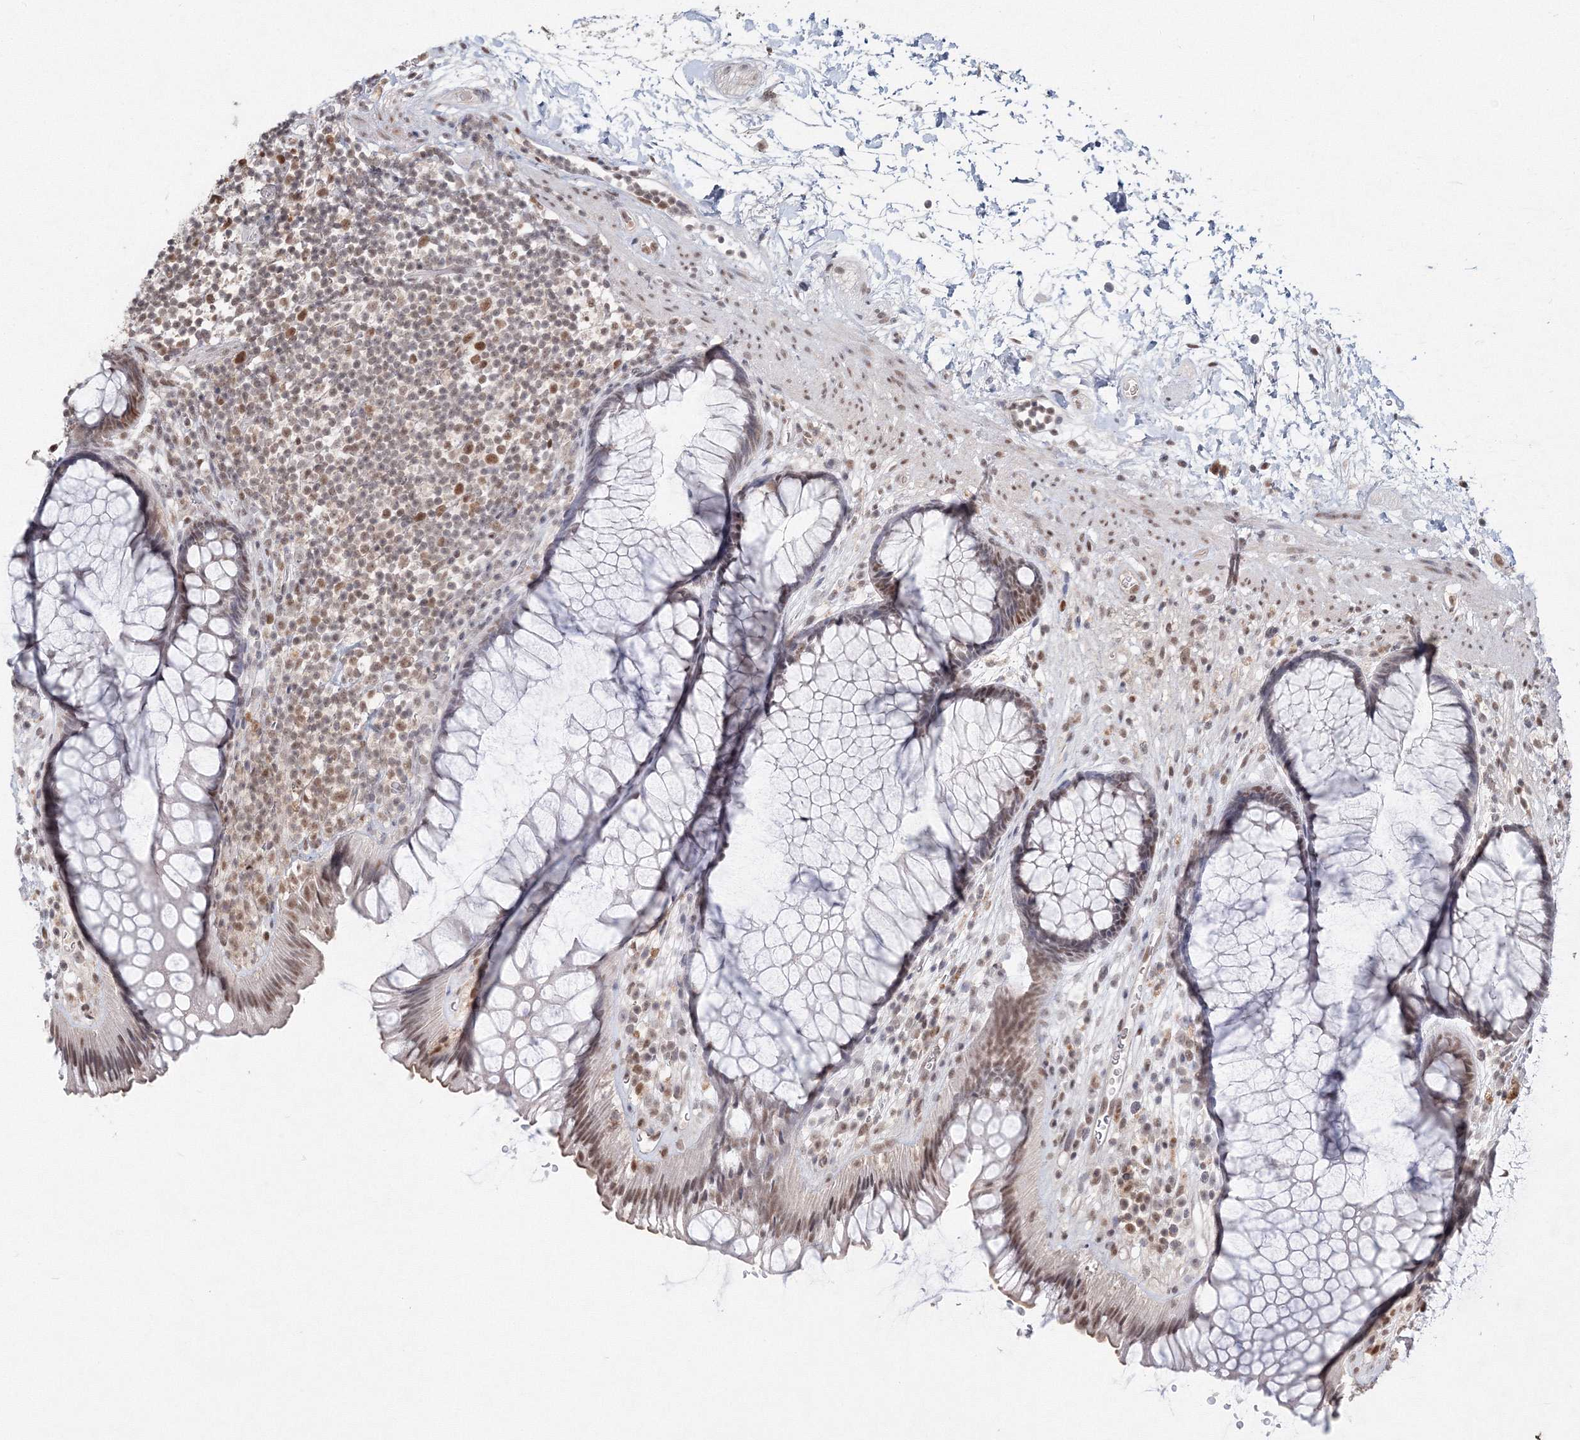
{"staining": {"intensity": "moderate", "quantity": ">75%", "location": "nuclear"}, "tissue": "rectum", "cell_type": "Glandular cells", "image_type": "normal", "snomed": [{"axis": "morphology", "description": "Normal tissue, NOS"}, {"axis": "topography", "description": "Rectum"}], "caption": "Approximately >75% of glandular cells in unremarkable rectum reveal moderate nuclear protein staining as visualized by brown immunohistochemical staining.", "gene": "IWS1", "patient": {"sex": "male", "age": 51}}